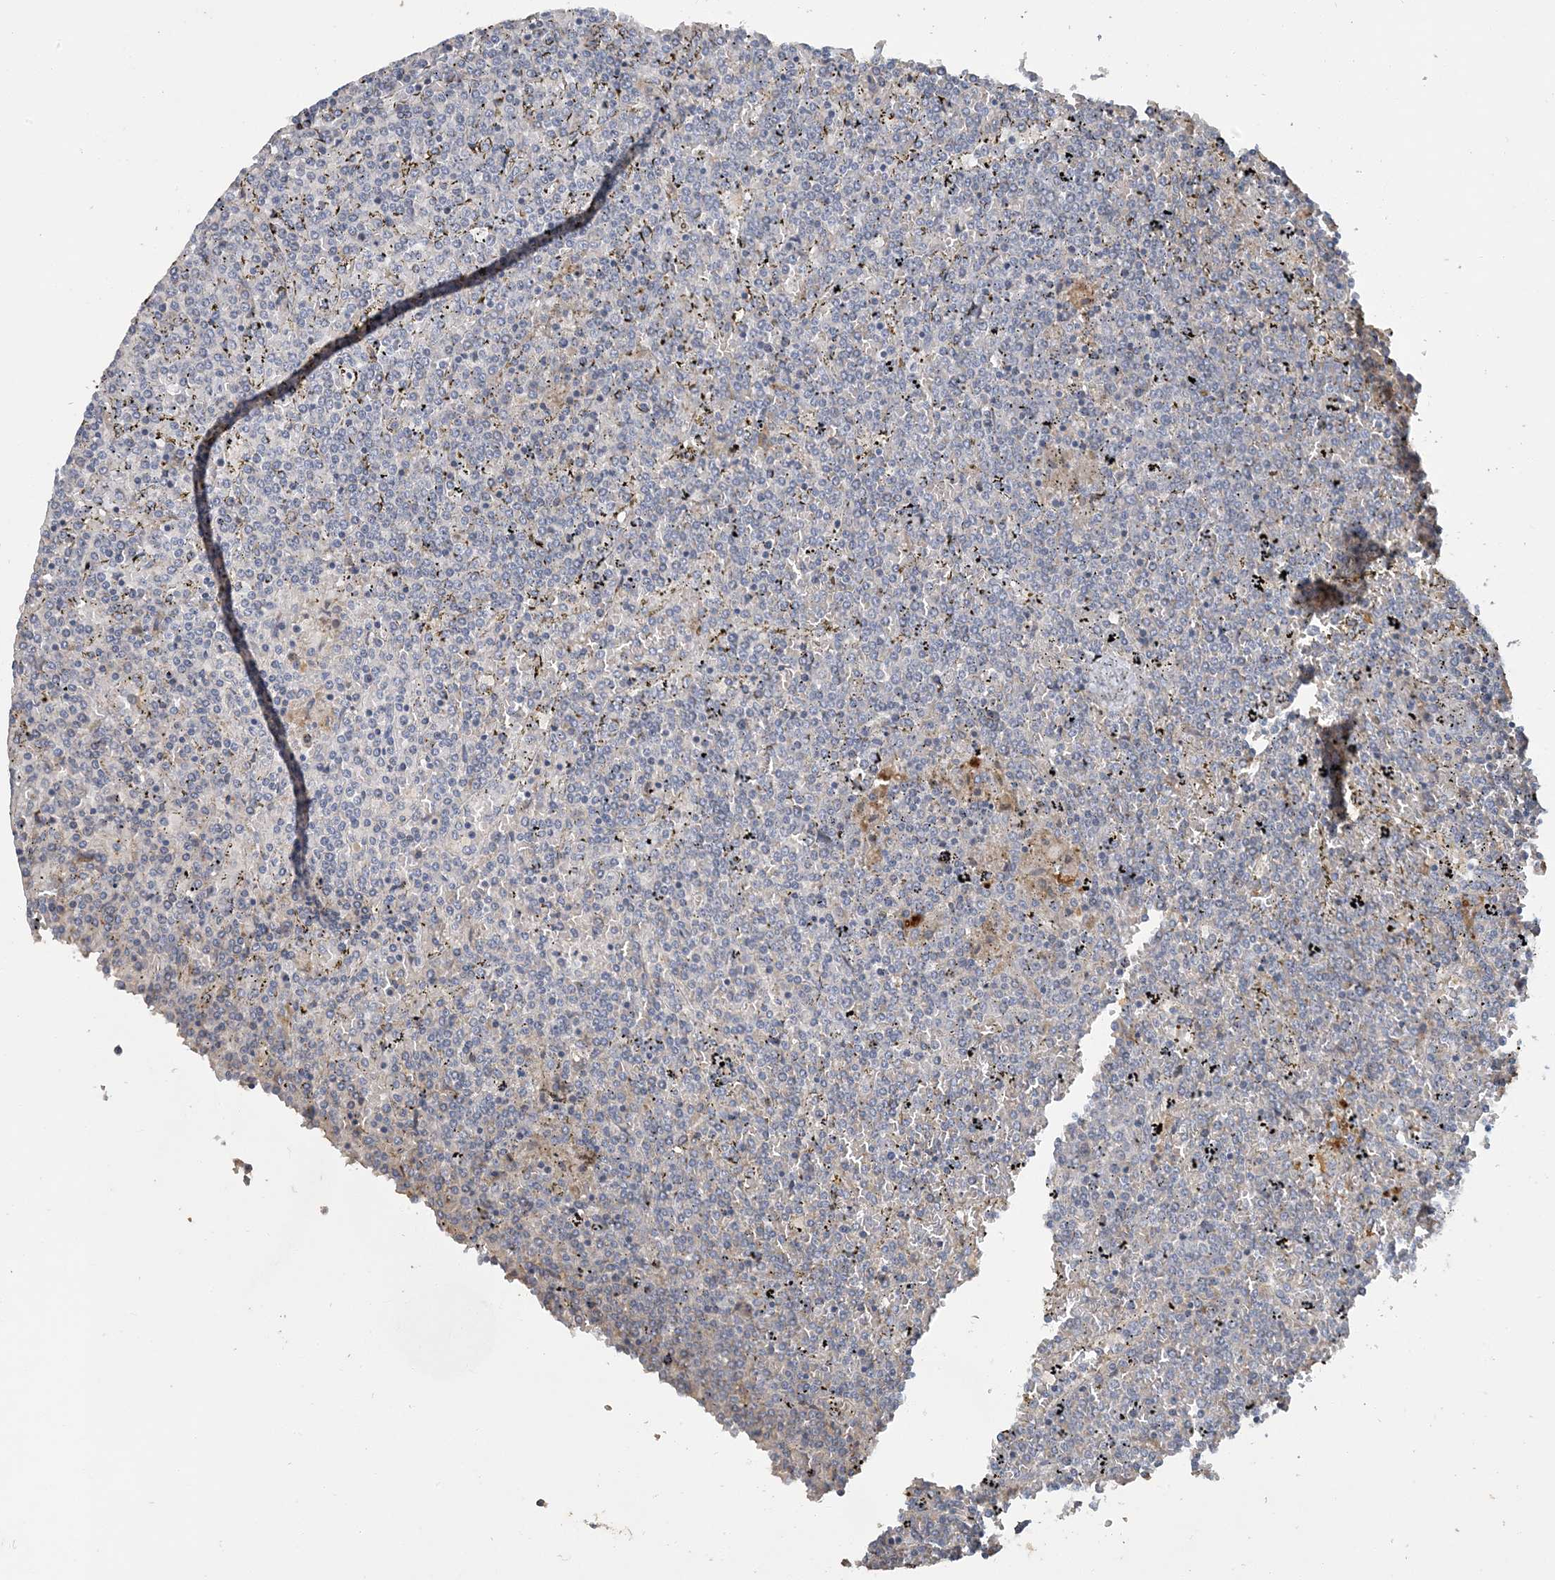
{"staining": {"intensity": "negative", "quantity": "none", "location": "none"}, "tissue": "lymphoma", "cell_type": "Tumor cells", "image_type": "cancer", "snomed": [{"axis": "morphology", "description": "Malignant lymphoma, non-Hodgkin's type, Low grade"}, {"axis": "topography", "description": "Spleen"}], "caption": "Tumor cells show no significant protein expression in malignant lymphoma, non-Hodgkin's type (low-grade).", "gene": "LTN1", "patient": {"sex": "female", "age": 19}}